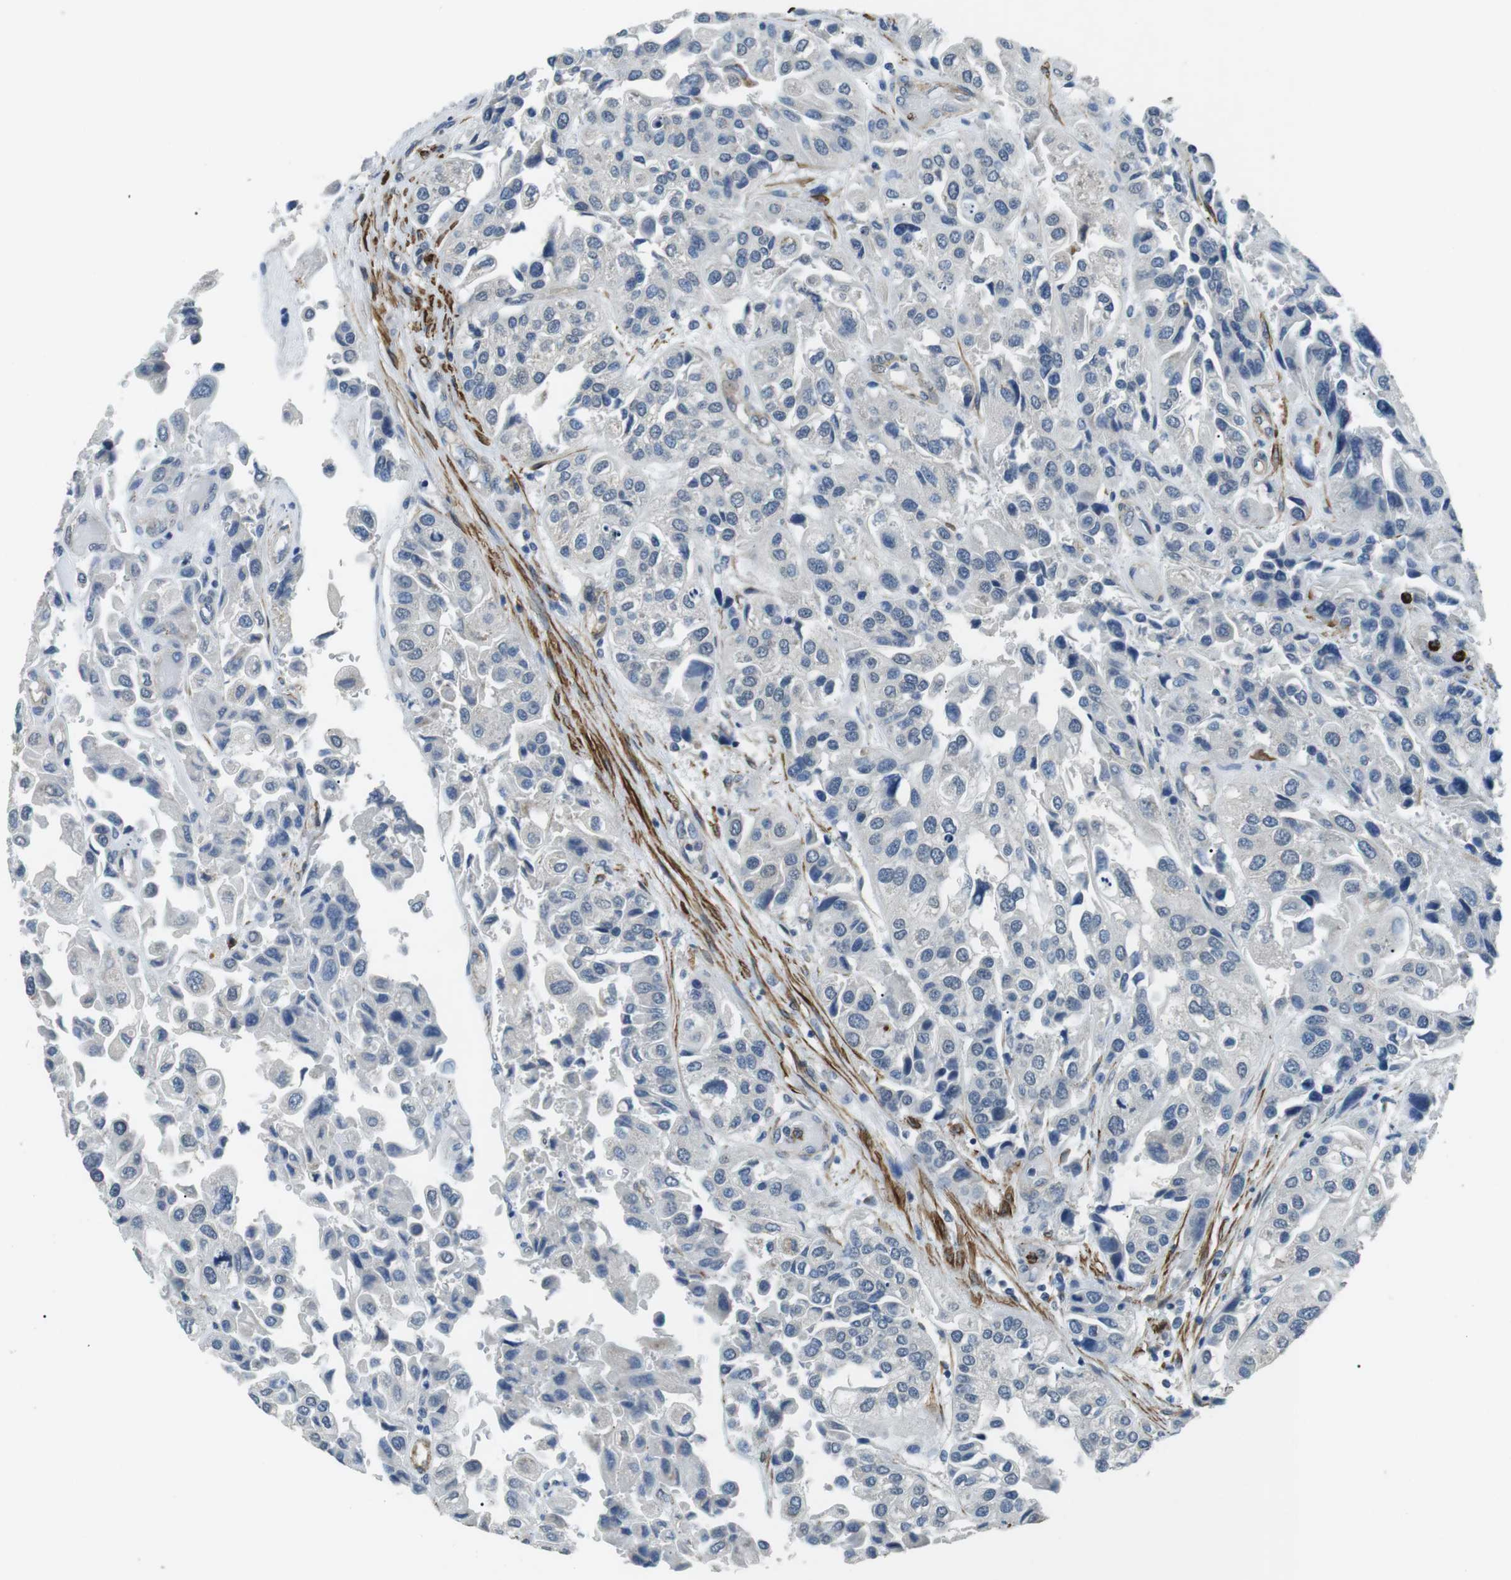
{"staining": {"intensity": "negative", "quantity": "none", "location": "none"}, "tissue": "urothelial cancer", "cell_type": "Tumor cells", "image_type": "cancer", "snomed": [{"axis": "morphology", "description": "Urothelial carcinoma, High grade"}, {"axis": "topography", "description": "Urinary bladder"}], "caption": "Immunohistochemical staining of urothelial carcinoma (high-grade) demonstrates no significant expression in tumor cells.", "gene": "GZMM", "patient": {"sex": "female", "age": 64}}